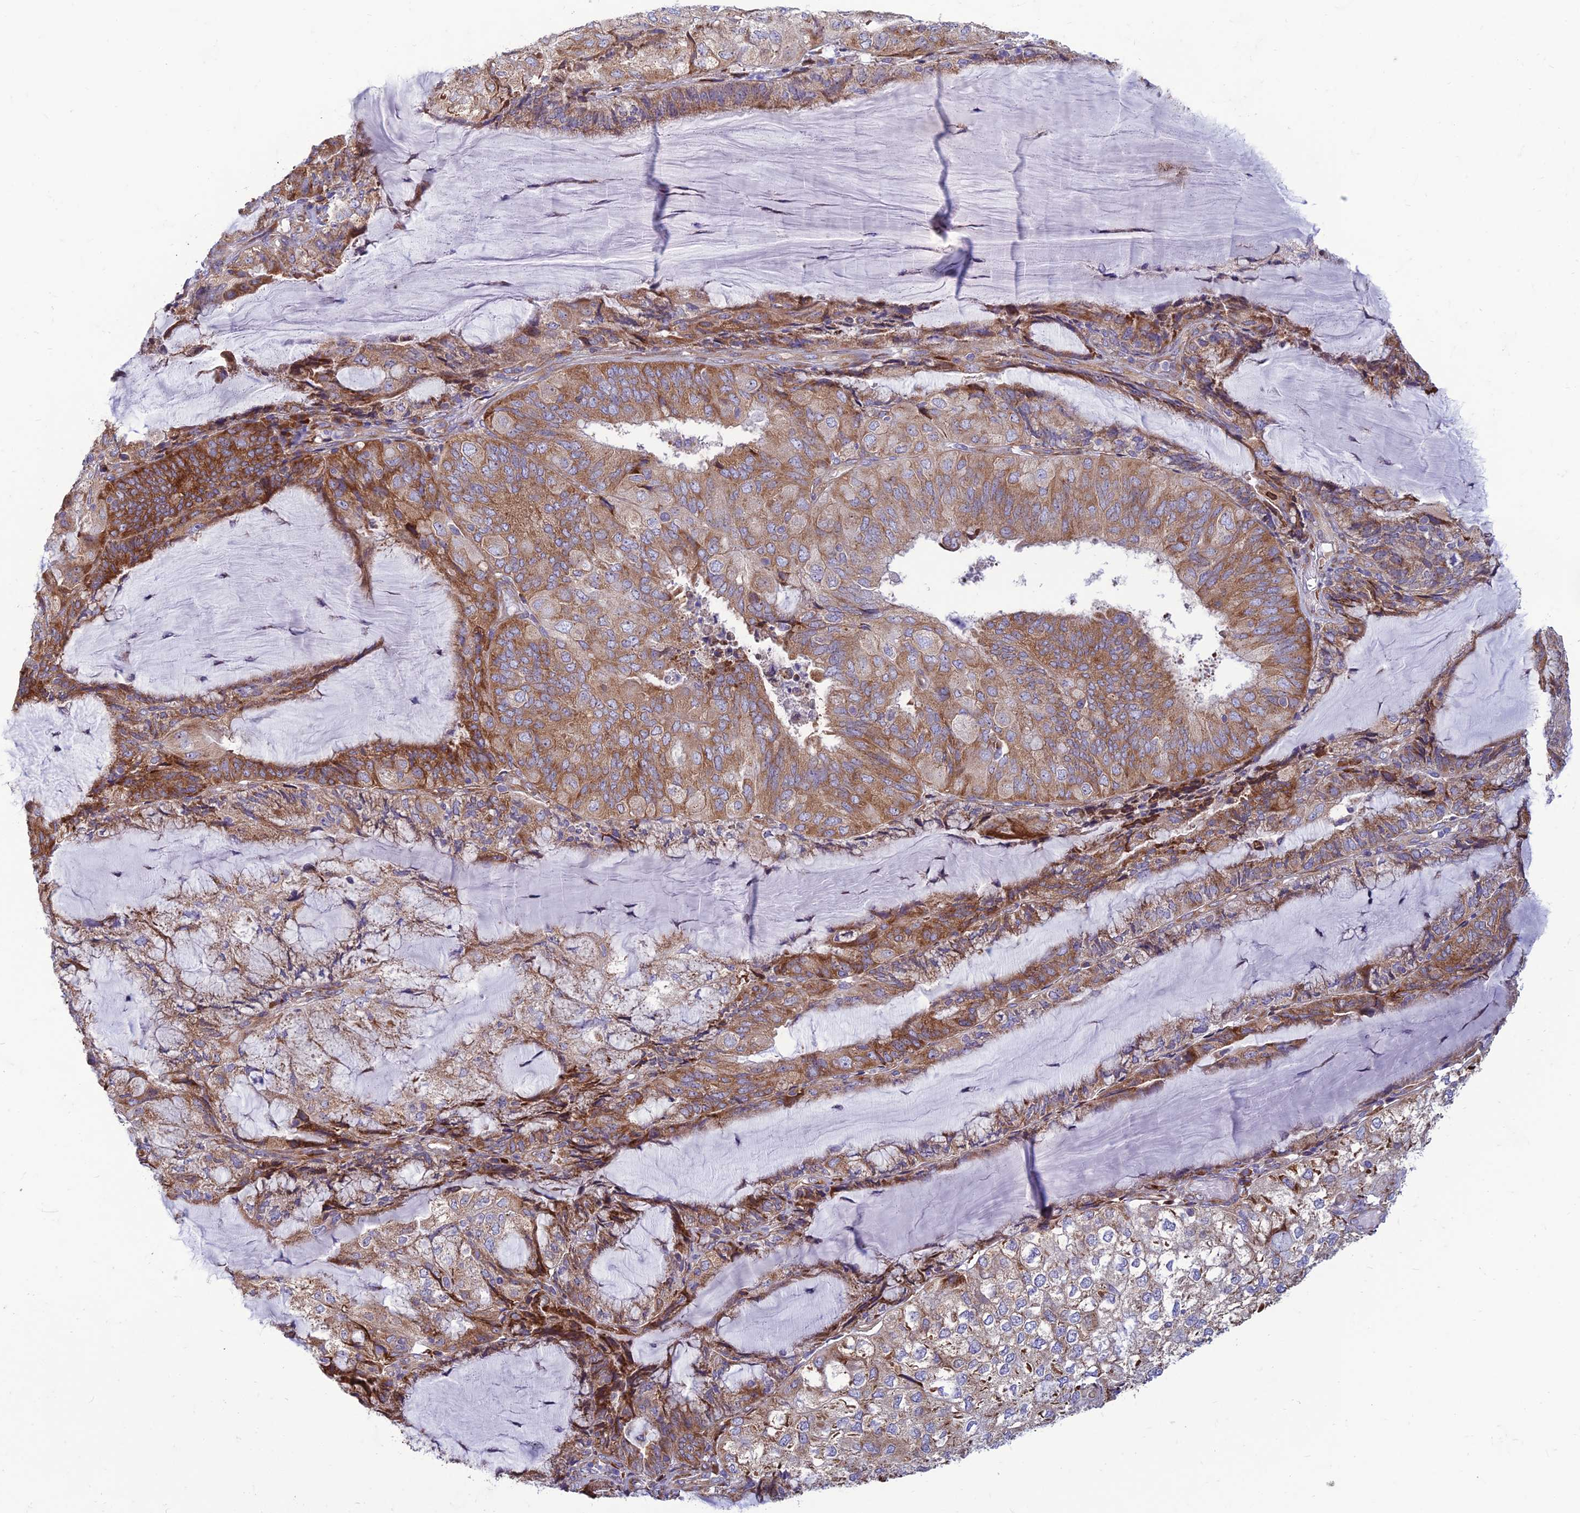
{"staining": {"intensity": "moderate", "quantity": ">75%", "location": "cytoplasmic/membranous"}, "tissue": "endometrial cancer", "cell_type": "Tumor cells", "image_type": "cancer", "snomed": [{"axis": "morphology", "description": "Adenocarcinoma, NOS"}, {"axis": "topography", "description": "Endometrium"}], "caption": "Immunohistochemistry histopathology image of neoplastic tissue: endometrial adenocarcinoma stained using immunohistochemistry (IHC) reveals medium levels of moderate protein expression localized specifically in the cytoplasmic/membranous of tumor cells, appearing as a cytoplasmic/membranous brown color.", "gene": "RPL17-C18orf32", "patient": {"sex": "female", "age": 81}}